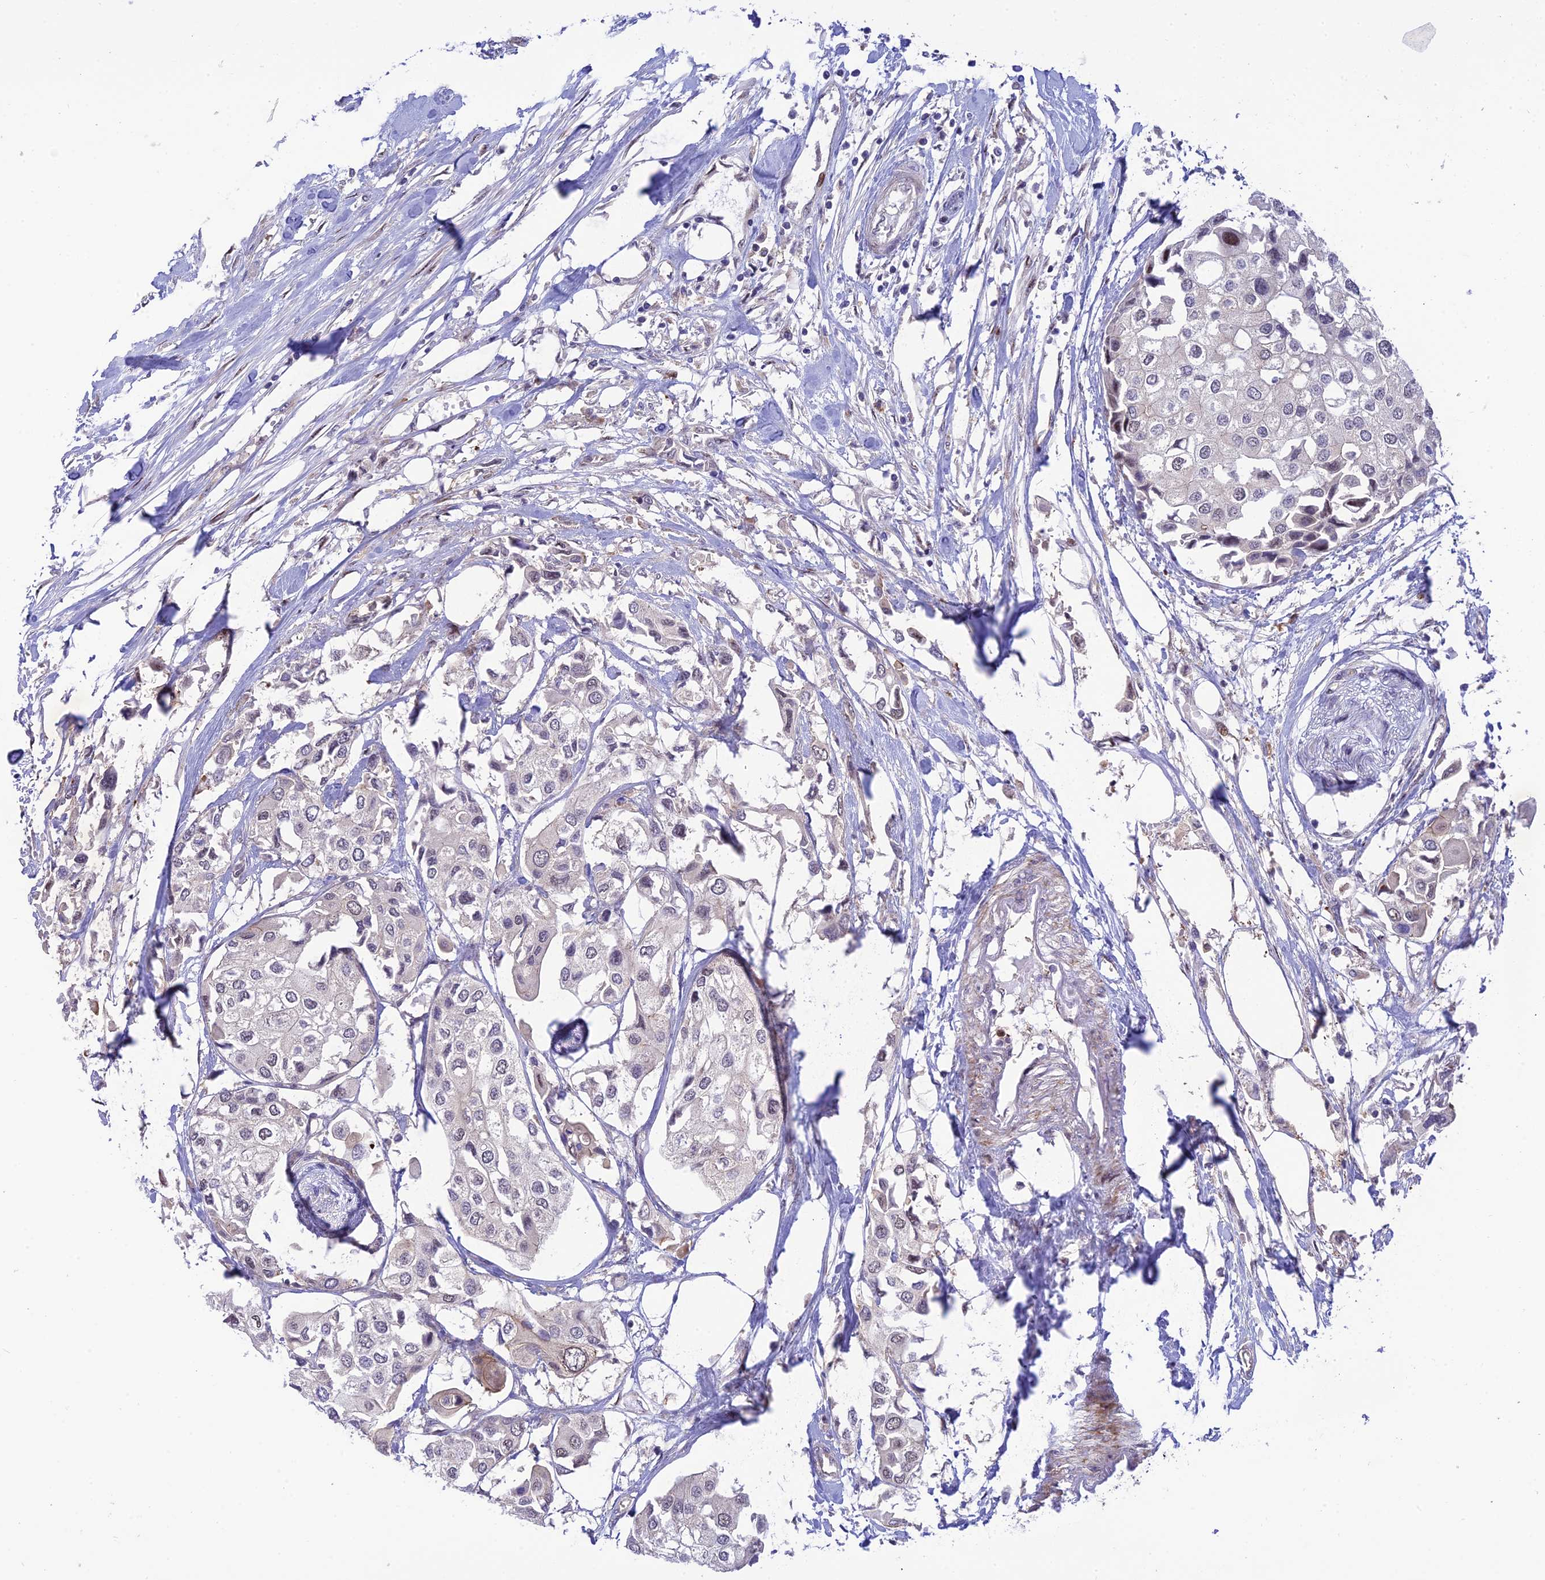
{"staining": {"intensity": "negative", "quantity": "none", "location": "none"}, "tissue": "urothelial cancer", "cell_type": "Tumor cells", "image_type": "cancer", "snomed": [{"axis": "morphology", "description": "Urothelial carcinoma, High grade"}, {"axis": "topography", "description": "Urinary bladder"}], "caption": "High magnification brightfield microscopy of urothelial cancer stained with DAB (brown) and counterstained with hematoxylin (blue): tumor cells show no significant expression.", "gene": "ZNF584", "patient": {"sex": "male", "age": 64}}